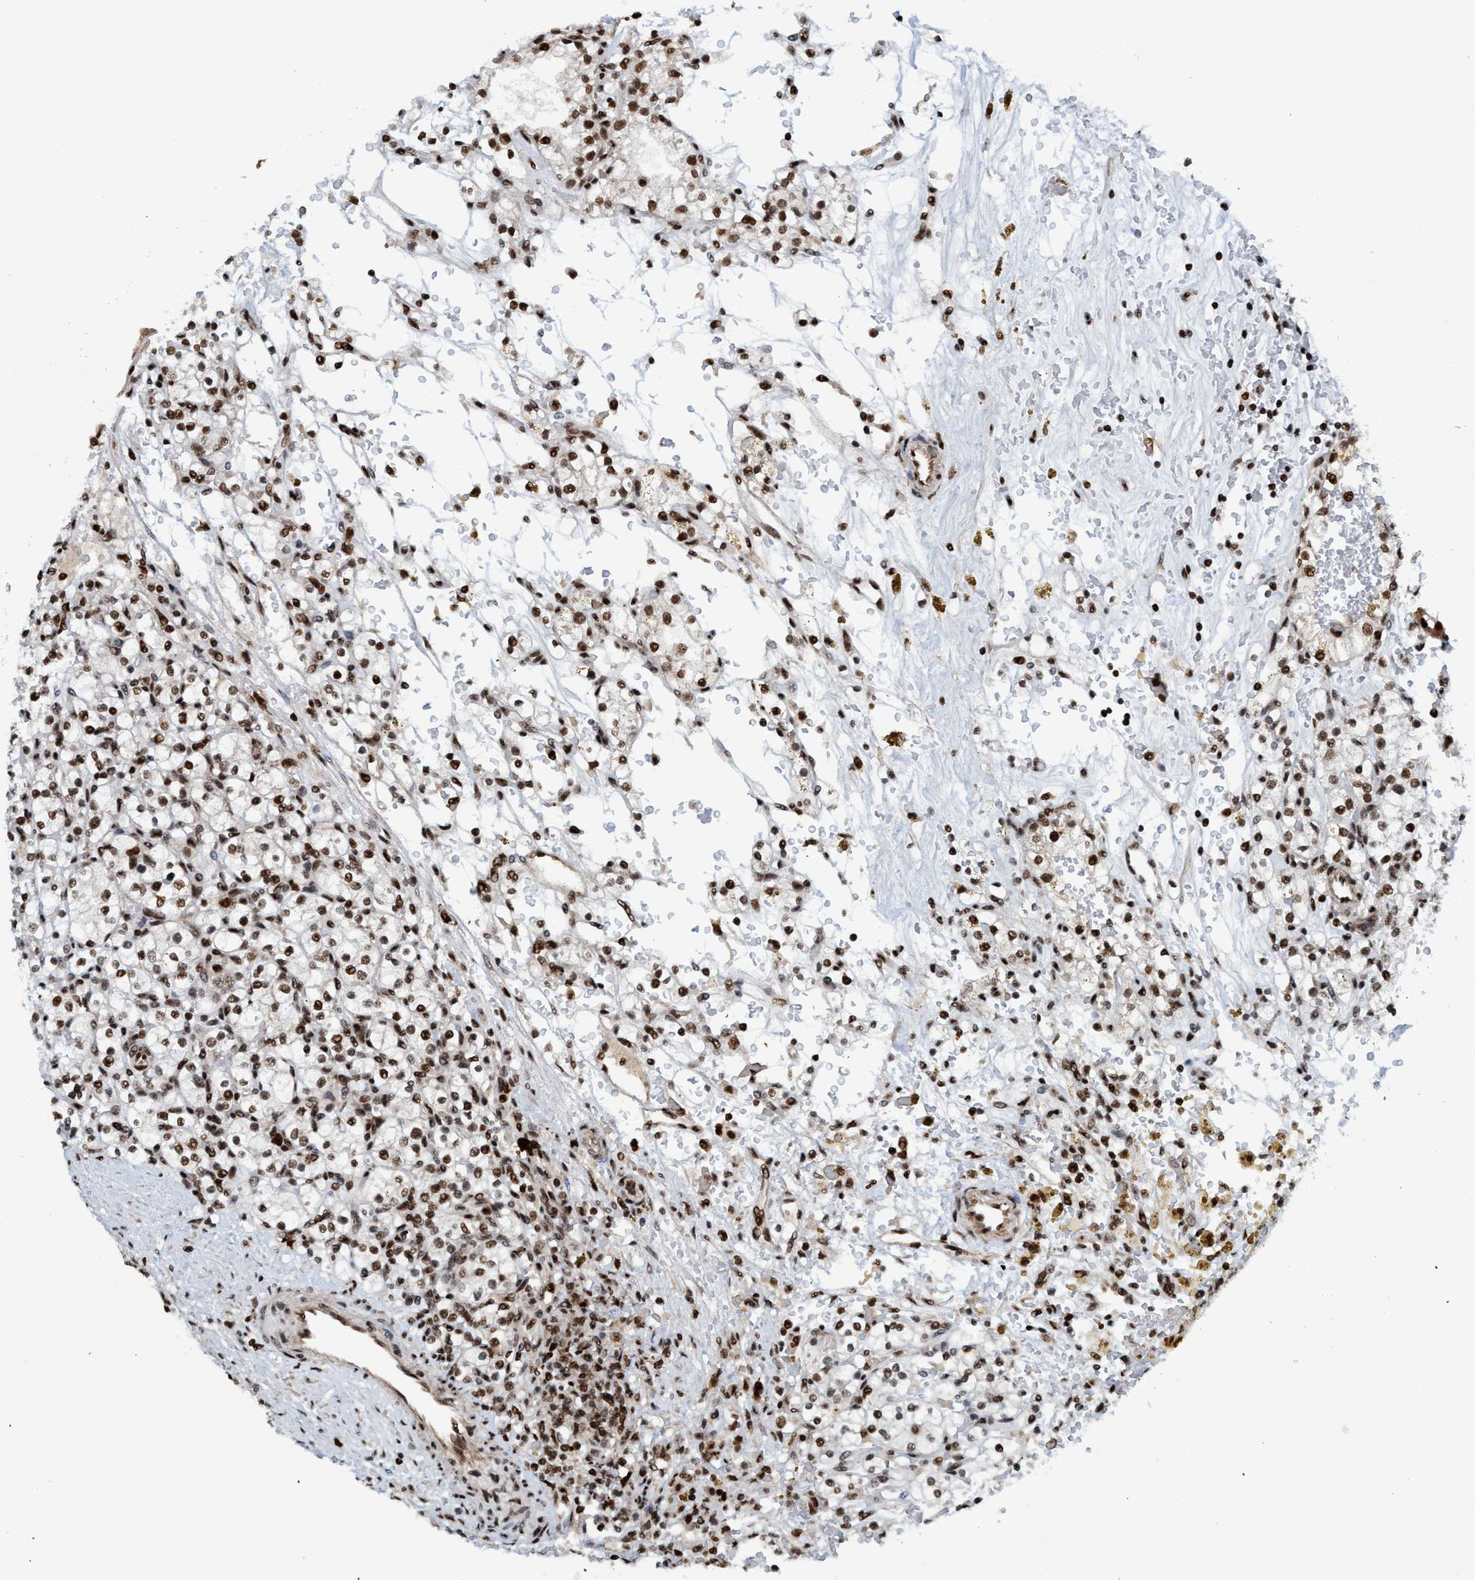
{"staining": {"intensity": "strong", "quantity": ">75%", "location": "nuclear"}, "tissue": "renal cancer", "cell_type": "Tumor cells", "image_type": "cancer", "snomed": [{"axis": "morphology", "description": "Normal tissue, NOS"}, {"axis": "morphology", "description": "Adenocarcinoma, NOS"}, {"axis": "topography", "description": "Kidney"}], "caption": "Protein expression by IHC reveals strong nuclear expression in approximately >75% of tumor cells in renal cancer.", "gene": "TOPBP1", "patient": {"sex": "female", "age": 55}}